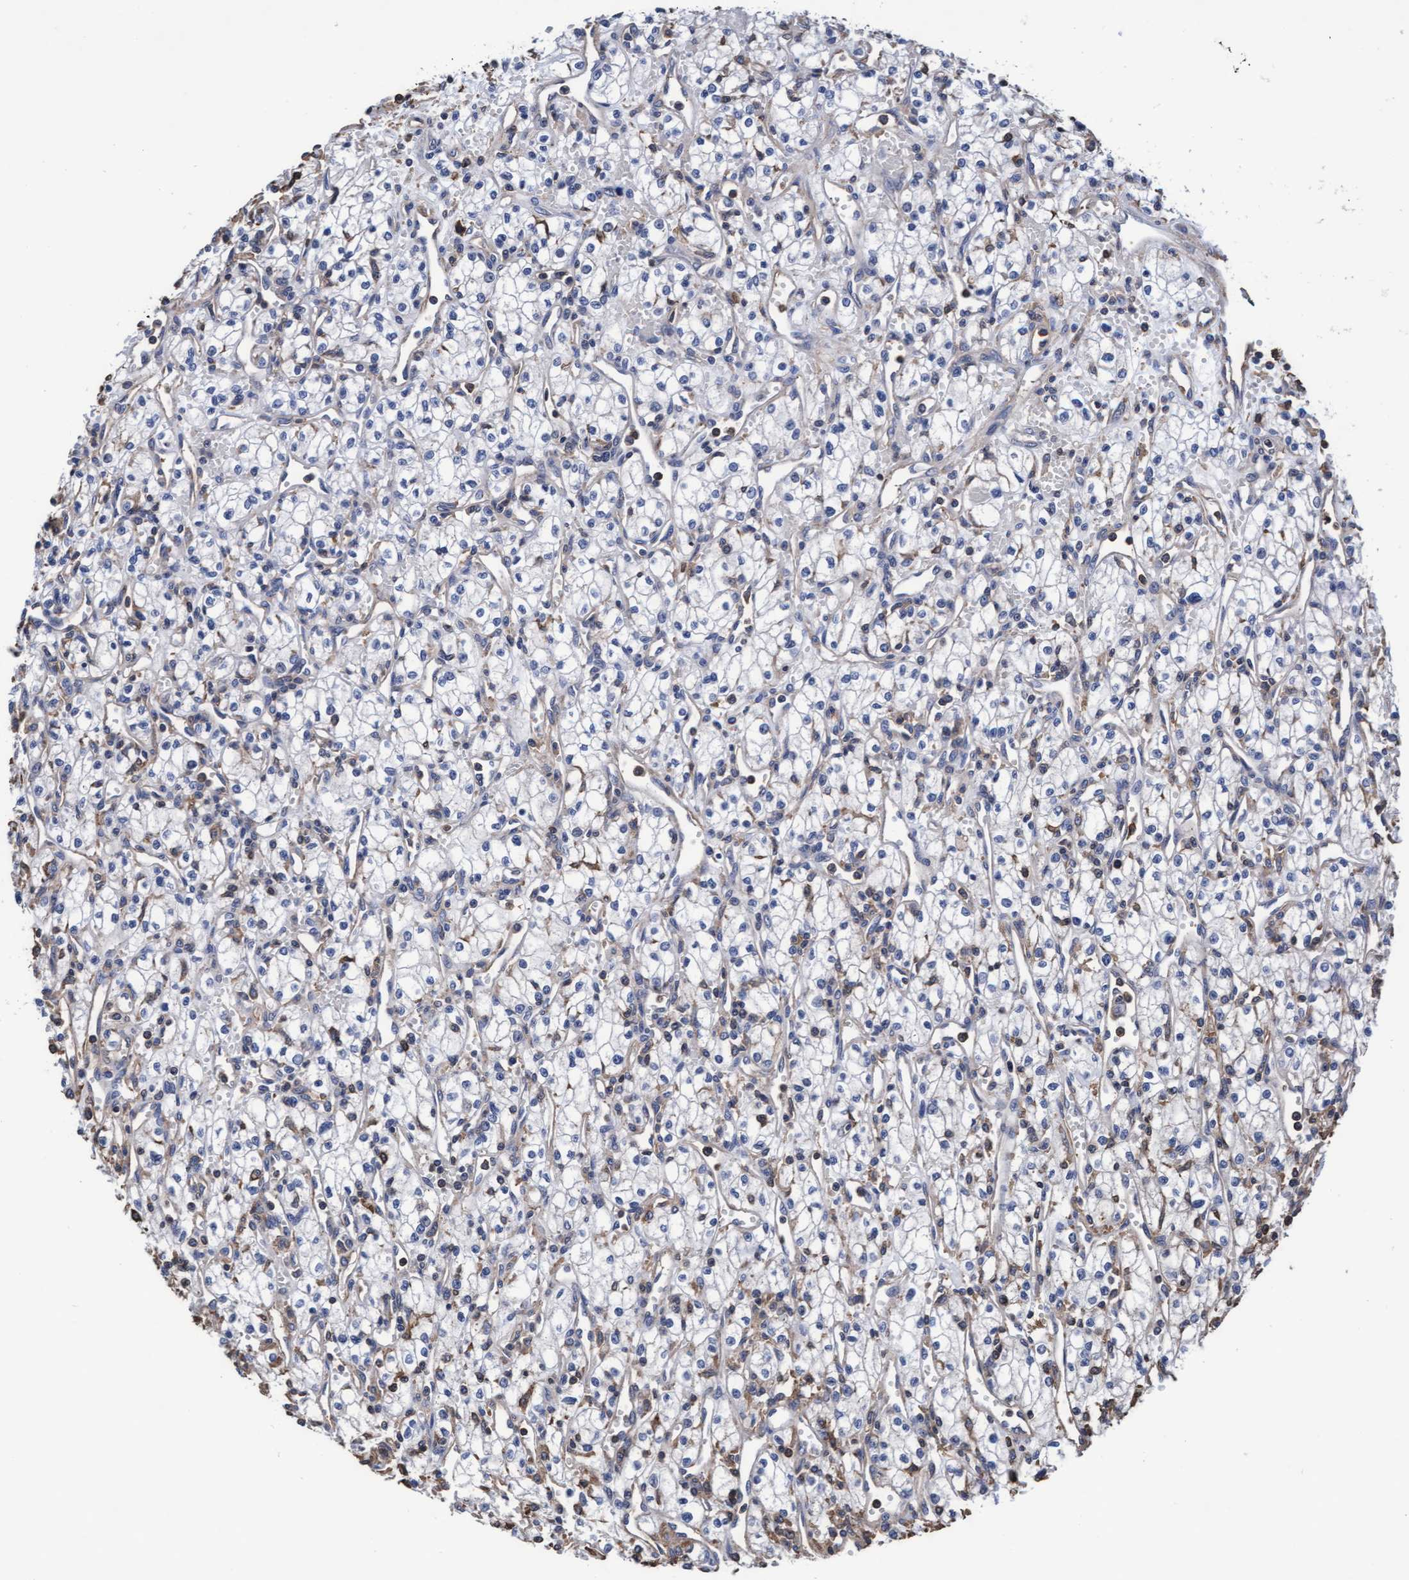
{"staining": {"intensity": "negative", "quantity": "none", "location": "none"}, "tissue": "renal cancer", "cell_type": "Tumor cells", "image_type": "cancer", "snomed": [{"axis": "morphology", "description": "Adenocarcinoma, NOS"}, {"axis": "topography", "description": "Kidney"}], "caption": "Immunohistochemistry image of neoplastic tissue: human adenocarcinoma (renal) stained with DAB displays no significant protein staining in tumor cells.", "gene": "GRHPR", "patient": {"sex": "male", "age": 59}}